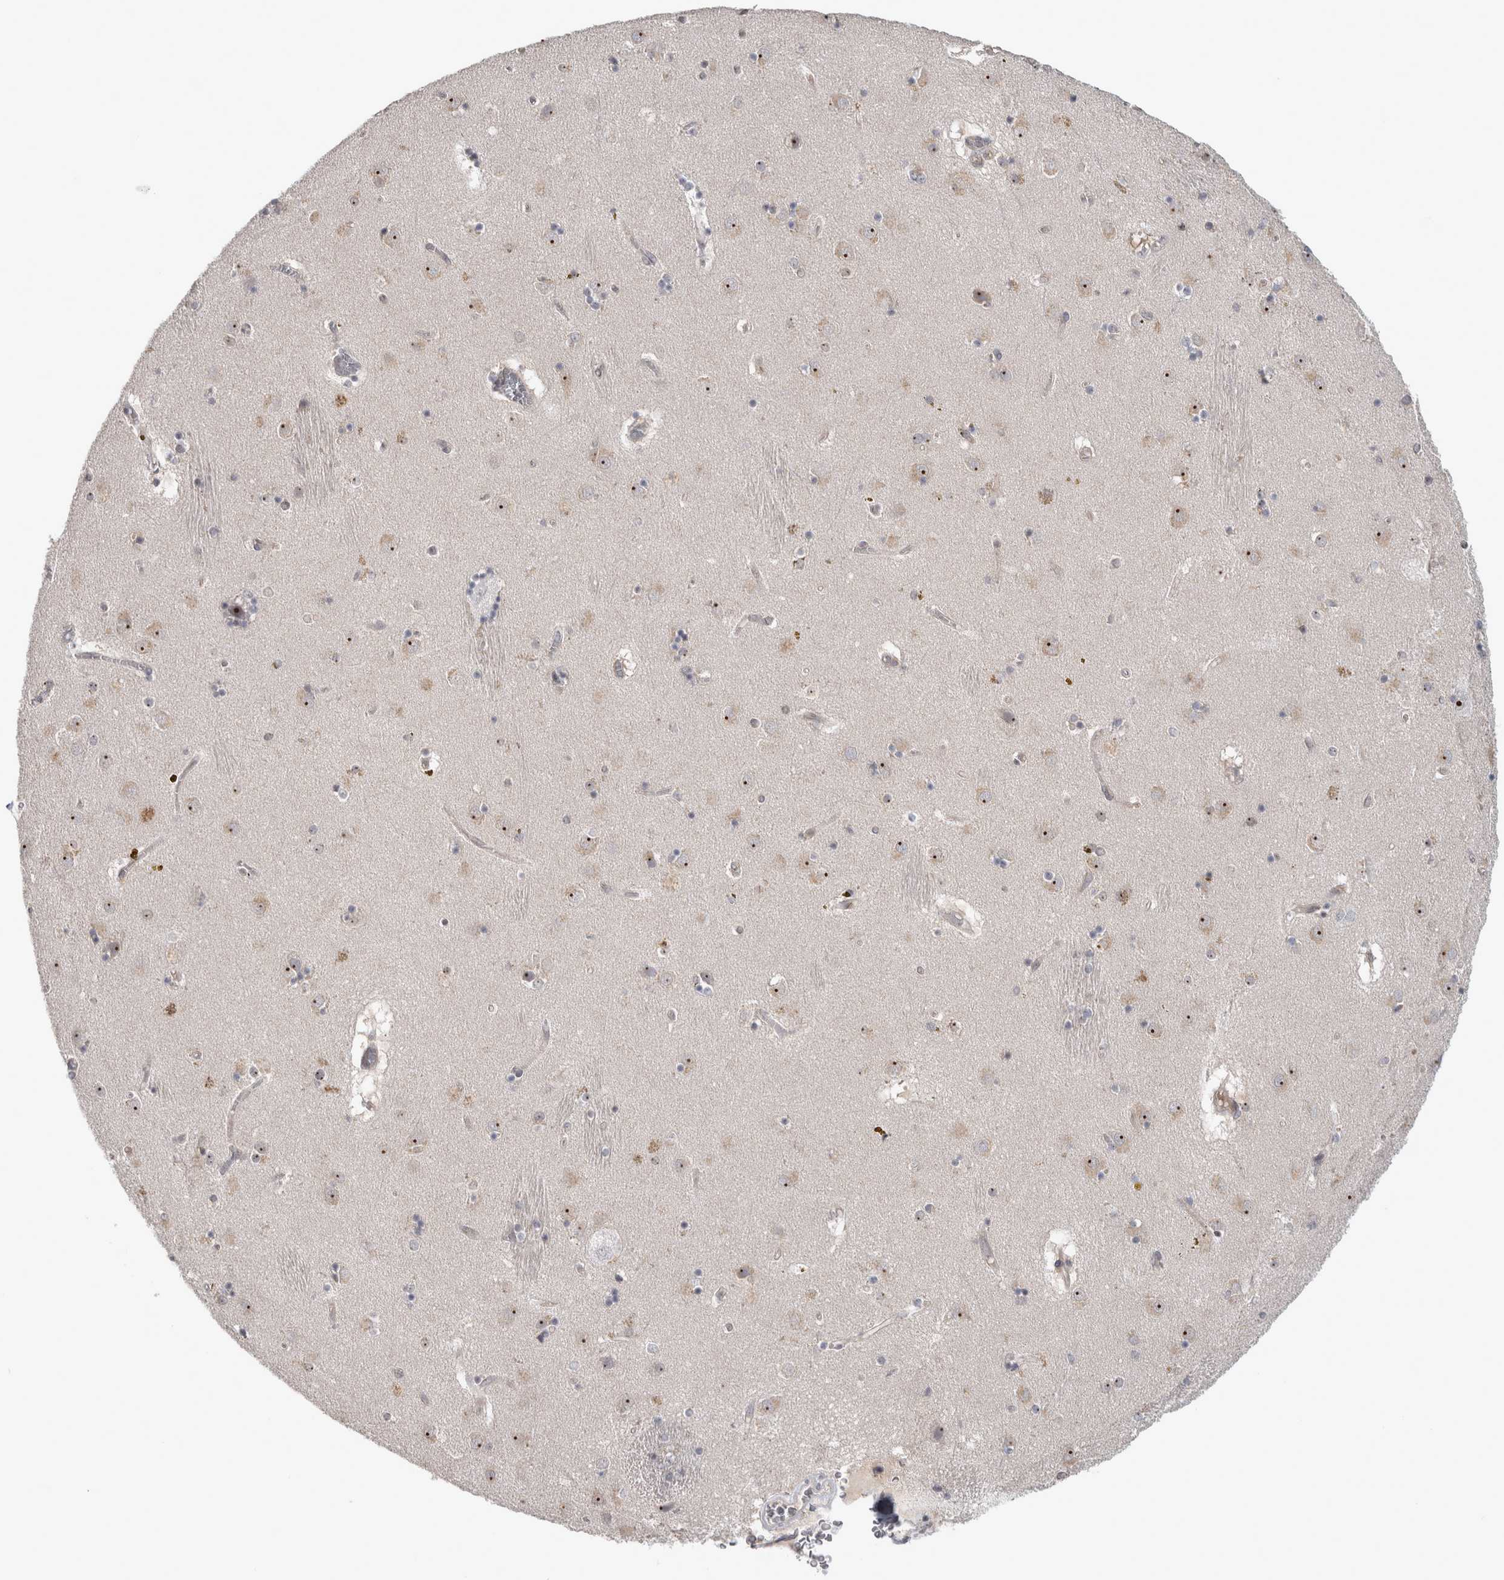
{"staining": {"intensity": "negative", "quantity": "none", "location": "none"}, "tissue": "caudate", "cell_type": "Glial cells", "image_type": "normal", "snomed": [{"axis": "morphology", "description": "Normal tissue, NOS"}, {"axis": "topography", "description": "Lateral ventricle wall"}], "caption": "Protein analysis of unremarkable caudate exhibits no significant expression in glial cells. Nuclei are stained in blue.", "gene": "RBM28", "patient": {"sex": "male", "age": 70}}